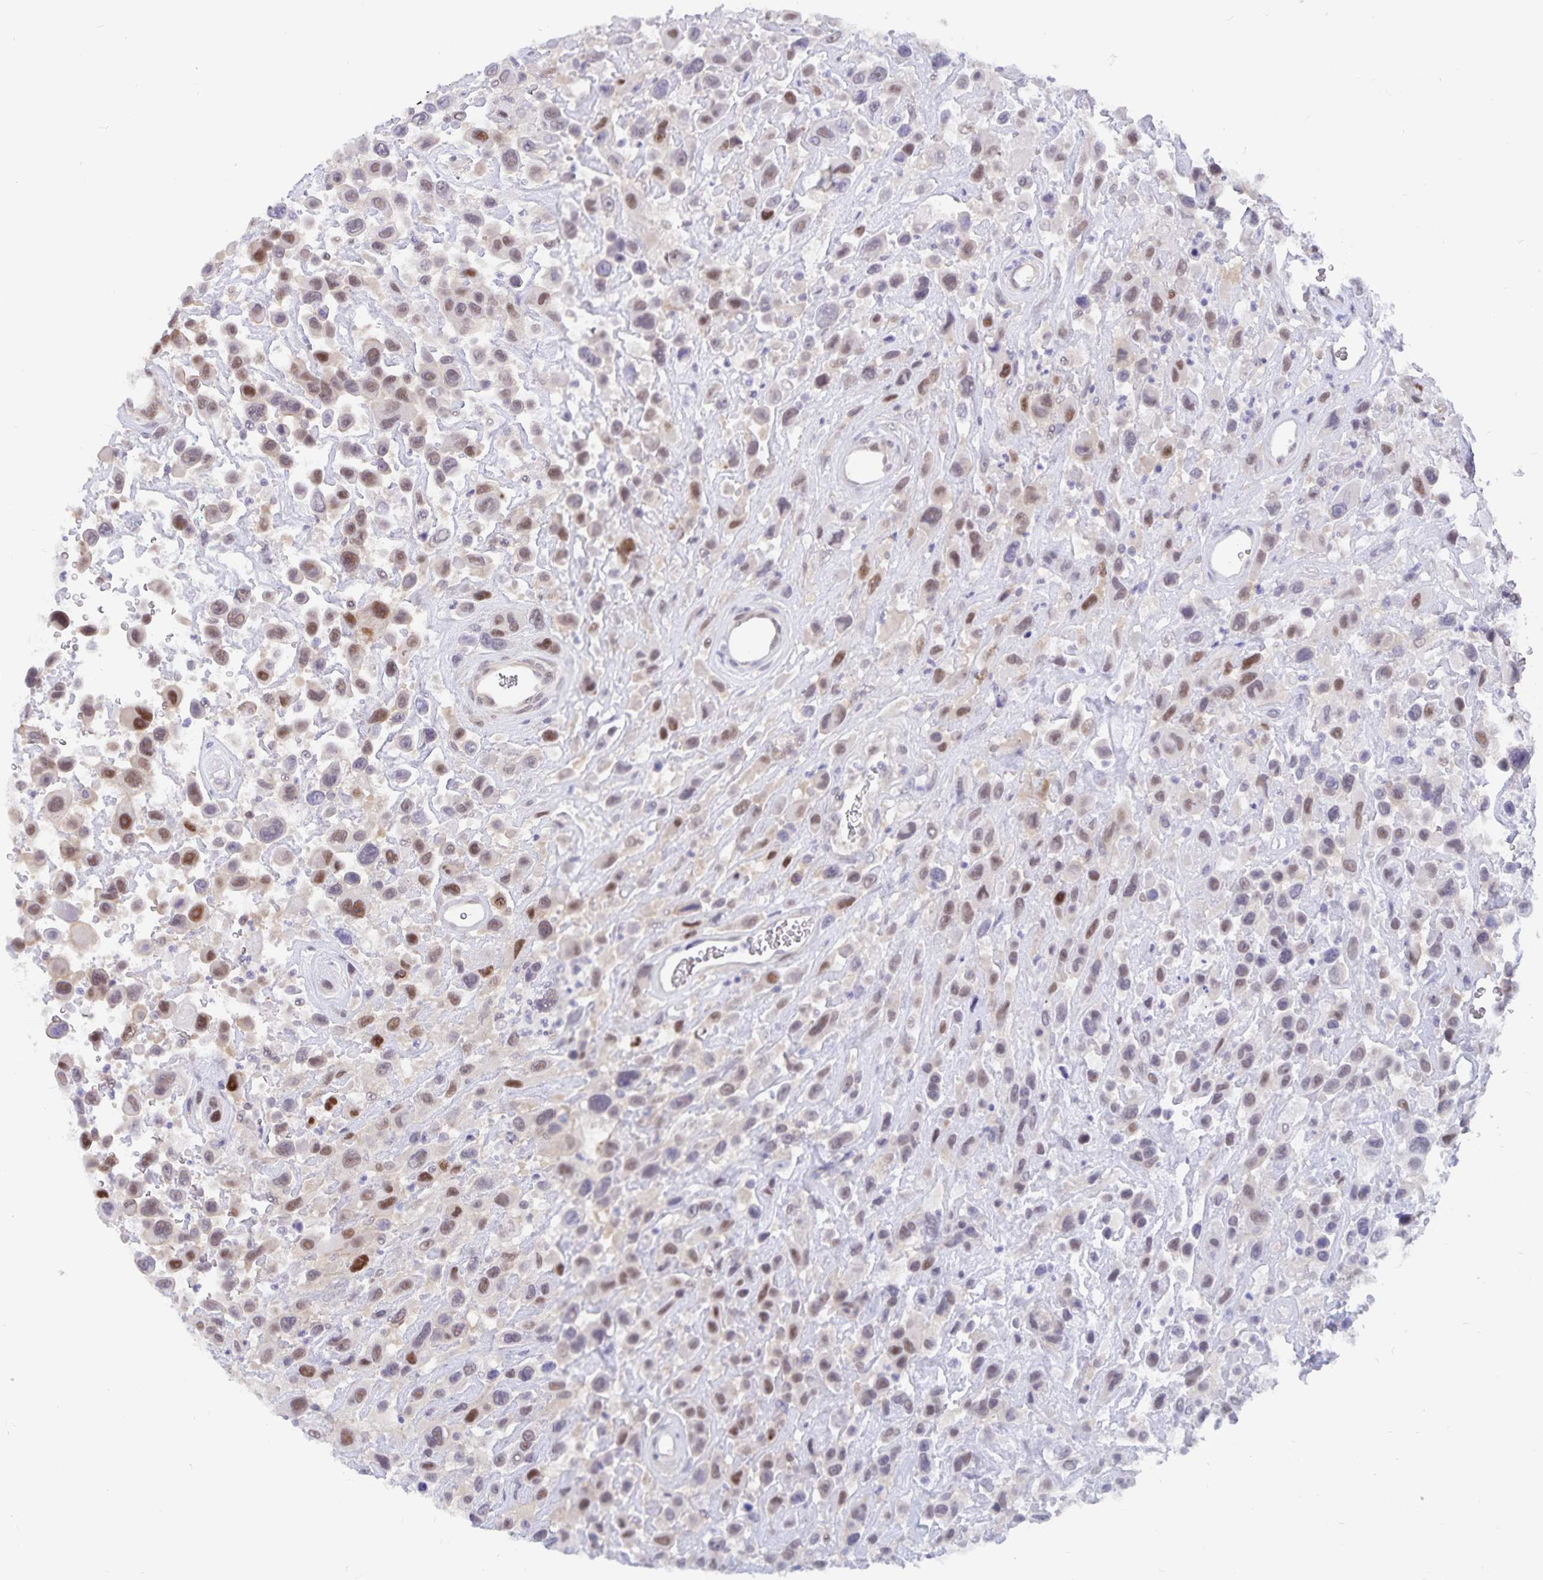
{"staining": {"intensity": "moderate", "quantity": "25%-75%", "location": "nuclear"}, "tissue": "urothelial cancer", "cell_type": "Tumor cells", "image_type": "cancer", "snomed": [{"axis": "morphology", "description": "Urothelial carcinoma, High grade"}, {"axis": "topography", "description": "Urinary bladder"}], "caption": "Immunohistochemical staining of high-grade urothelial carcinoma demonstrates medium levels of moderate nuclear expression in about 25%-75% of tumor cells.", "gene": "BAG6", "patient": {"sex": "male", "age": 53}}